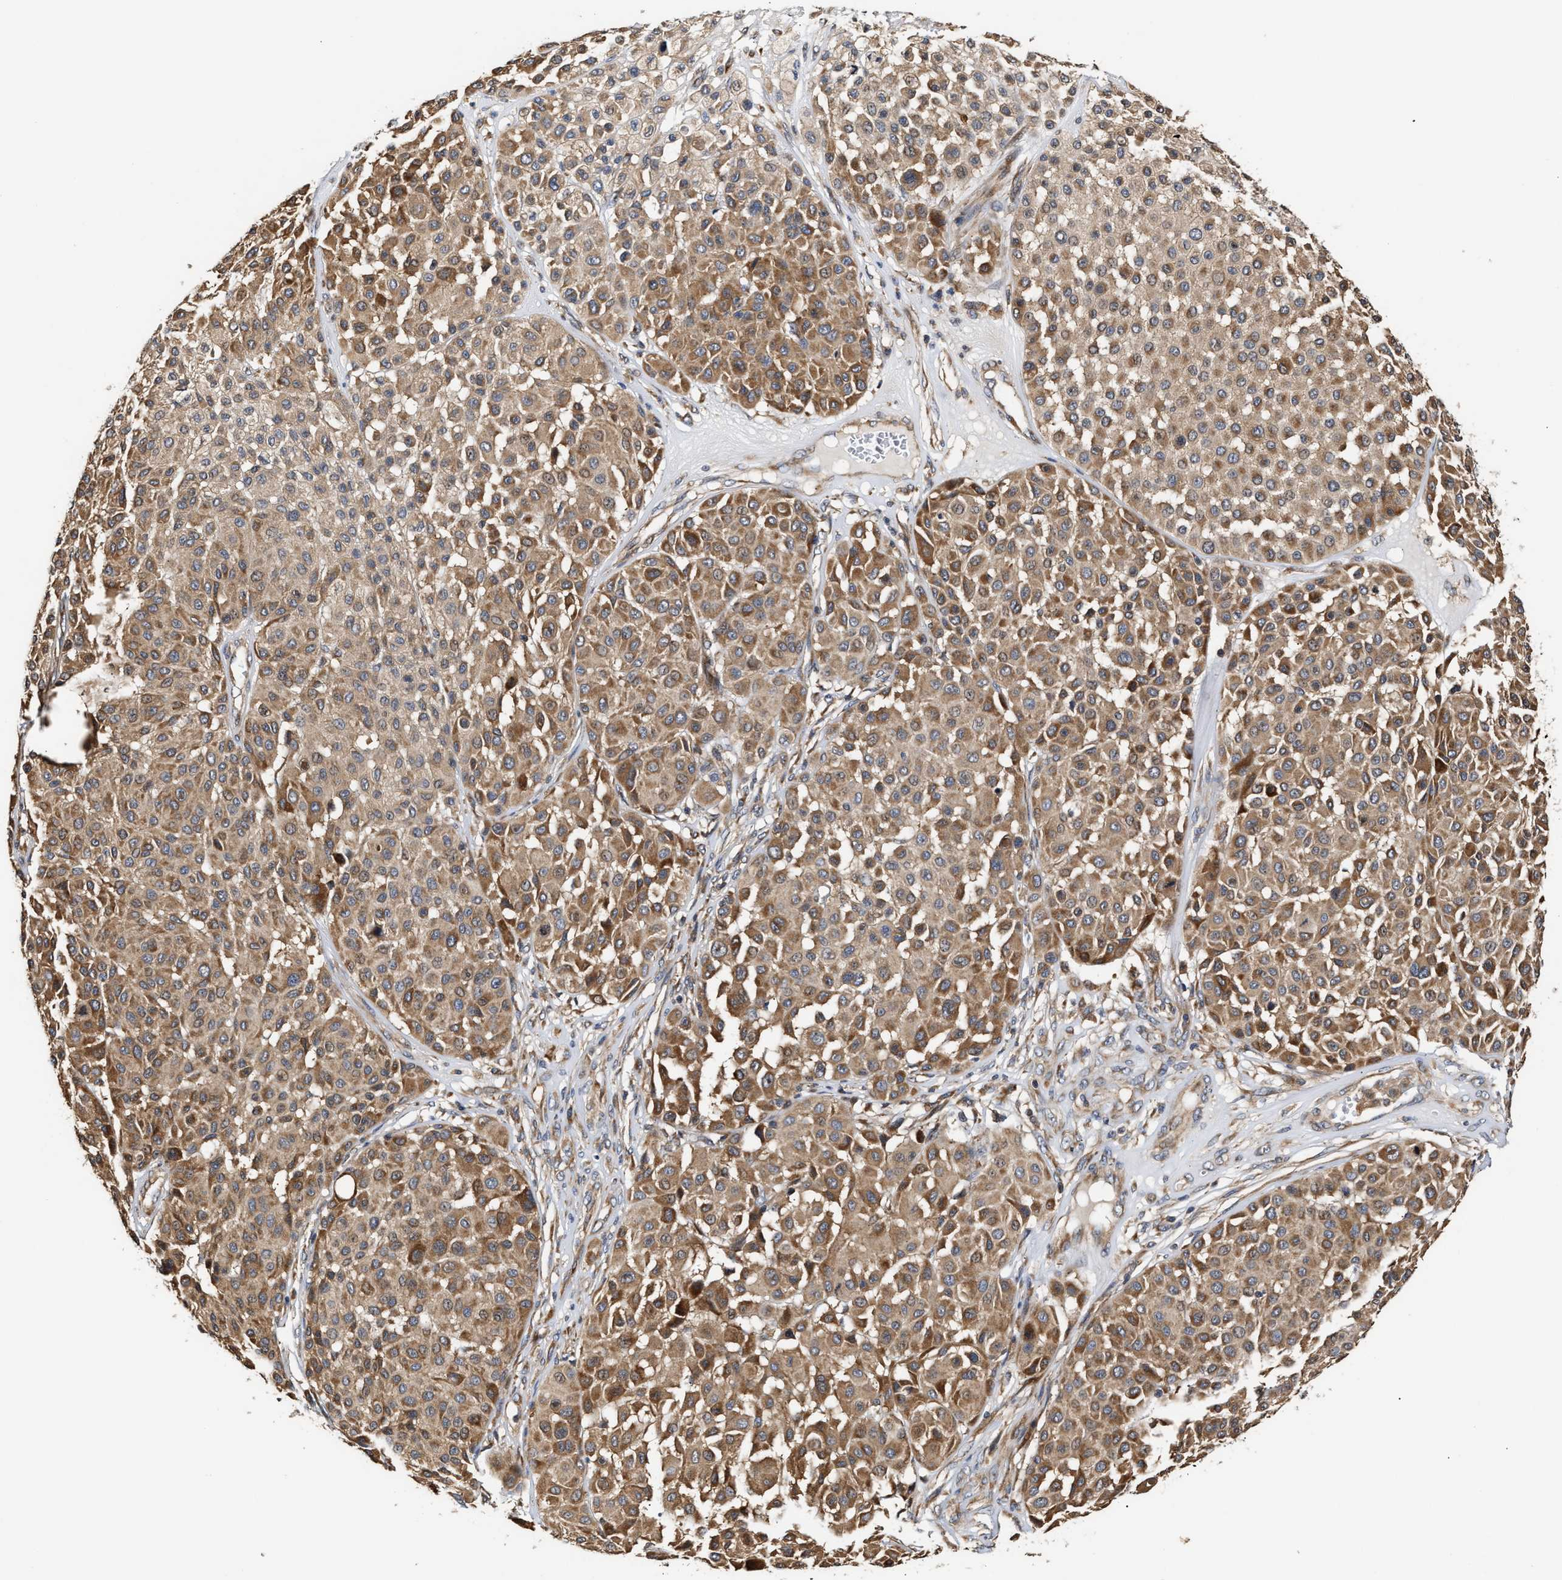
{"staining": {"intensity": "moderate", "quantity": ">75%", "location": "cytoplasmic/membranous"}, "tissue": "melanoma", "cell_type": "Tumor cells", "image_type": "cancer", "snomed": [{"axis": "morphology", "description": "Malignant melanoma, Metastatic site"}, {"axis": "topography", "description": "Soft tissue"}], "caption": "The image exhibits a brown stain indicating the presence of a protein in the cytoplasmic/membranous of tumor cells in melanoma.", "gene": "CLIP2", "patient": {"sex": "male", "age": 41}}